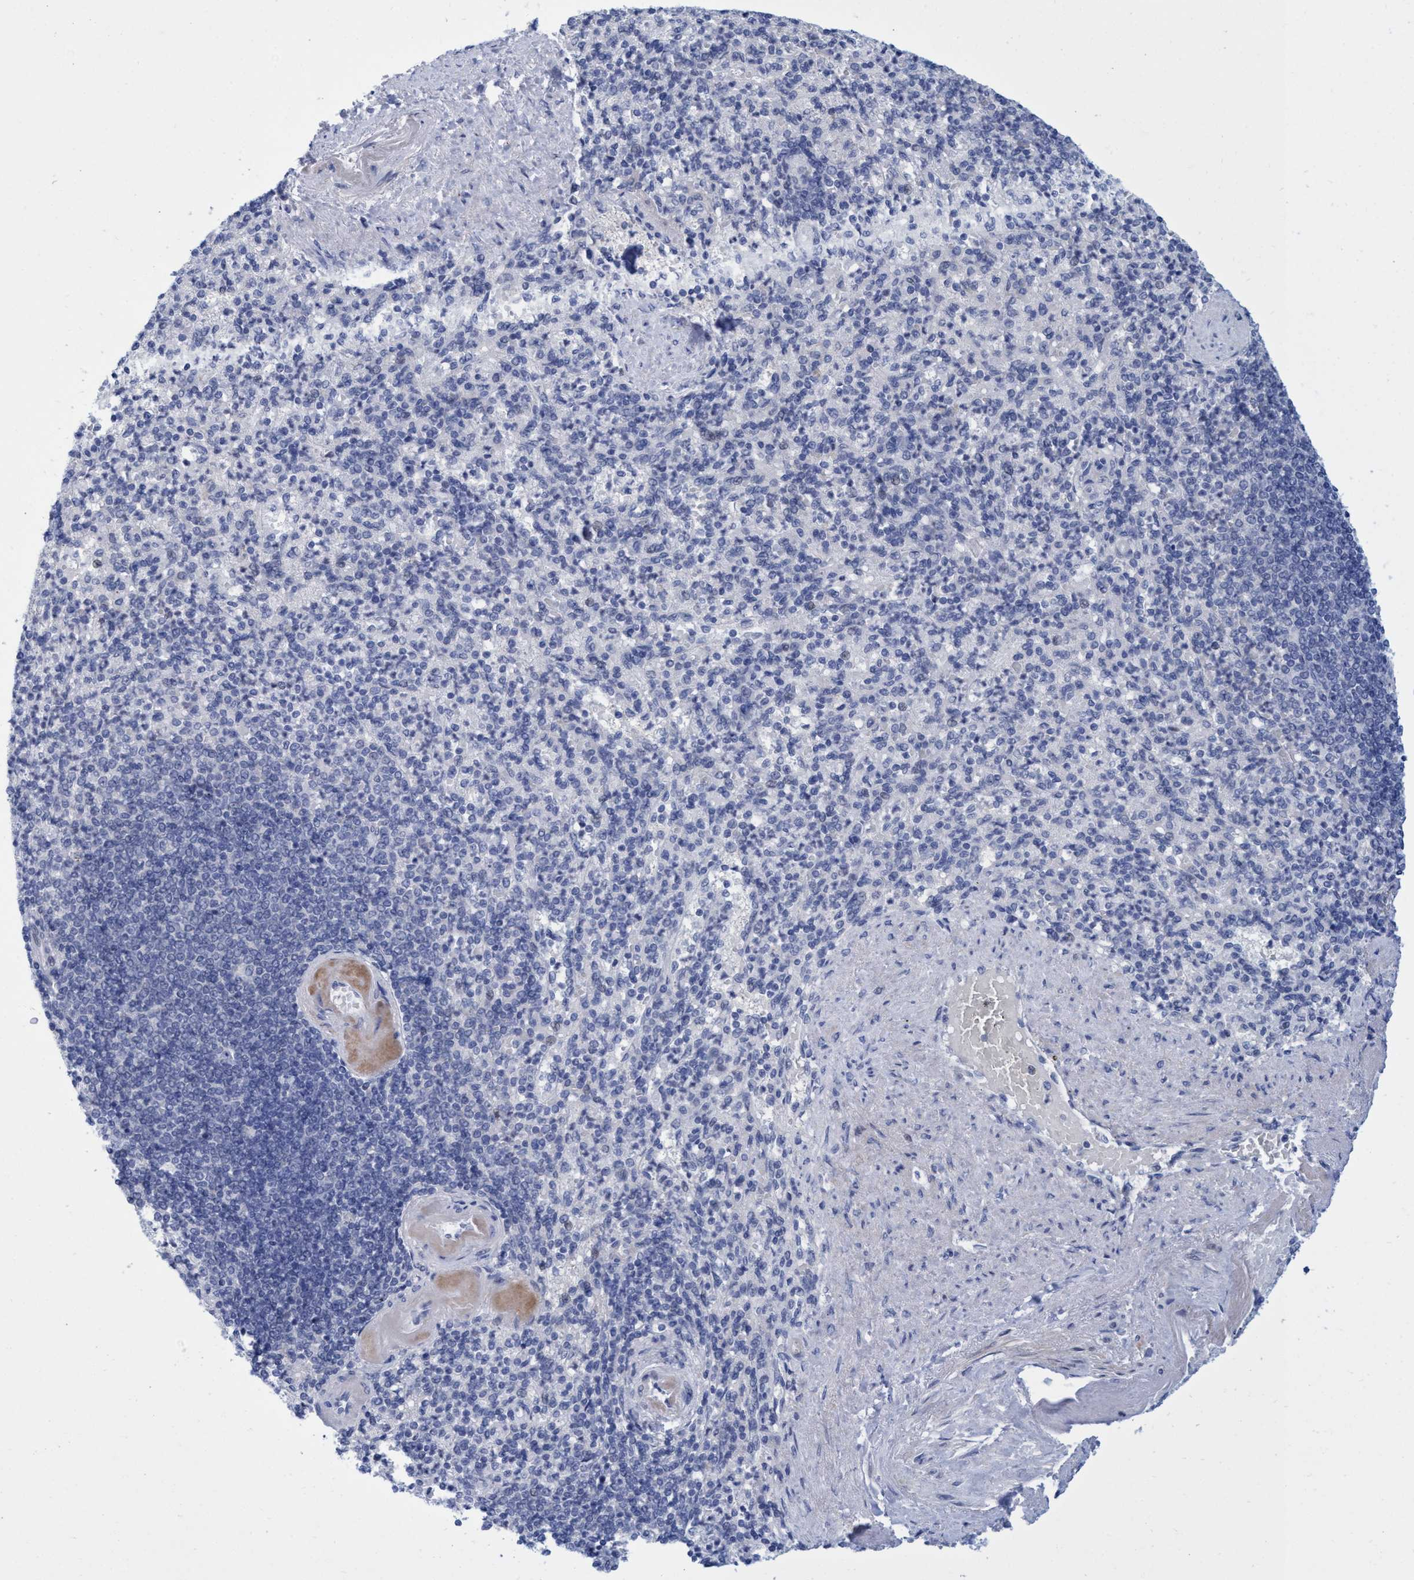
{"staining": {"intensity": "moderate", "quantity": "<25%", "location": "cytoplasmic/membranous"}, "tissue": "spleen", "cell_type": "Cells in red pulp", "image_type": "normal", "snomed": [{"axis": "morphology", "description": "Normal tissue, NOS"}, {"axis": "topography", "description": "Spleen"}], "caption": "Spleen stained with immunohistochemistry (IHC) shows moderate cytoplasmic/membranous expression in about <25% of cells in red pulp. The protein of interest is stained brown, and the nuclei are stained in blue (DAB IHC with brightfield microscopy, high magnification).", "gene": "R3HCC1", "patient": {"sex": "female", "age": 74}}